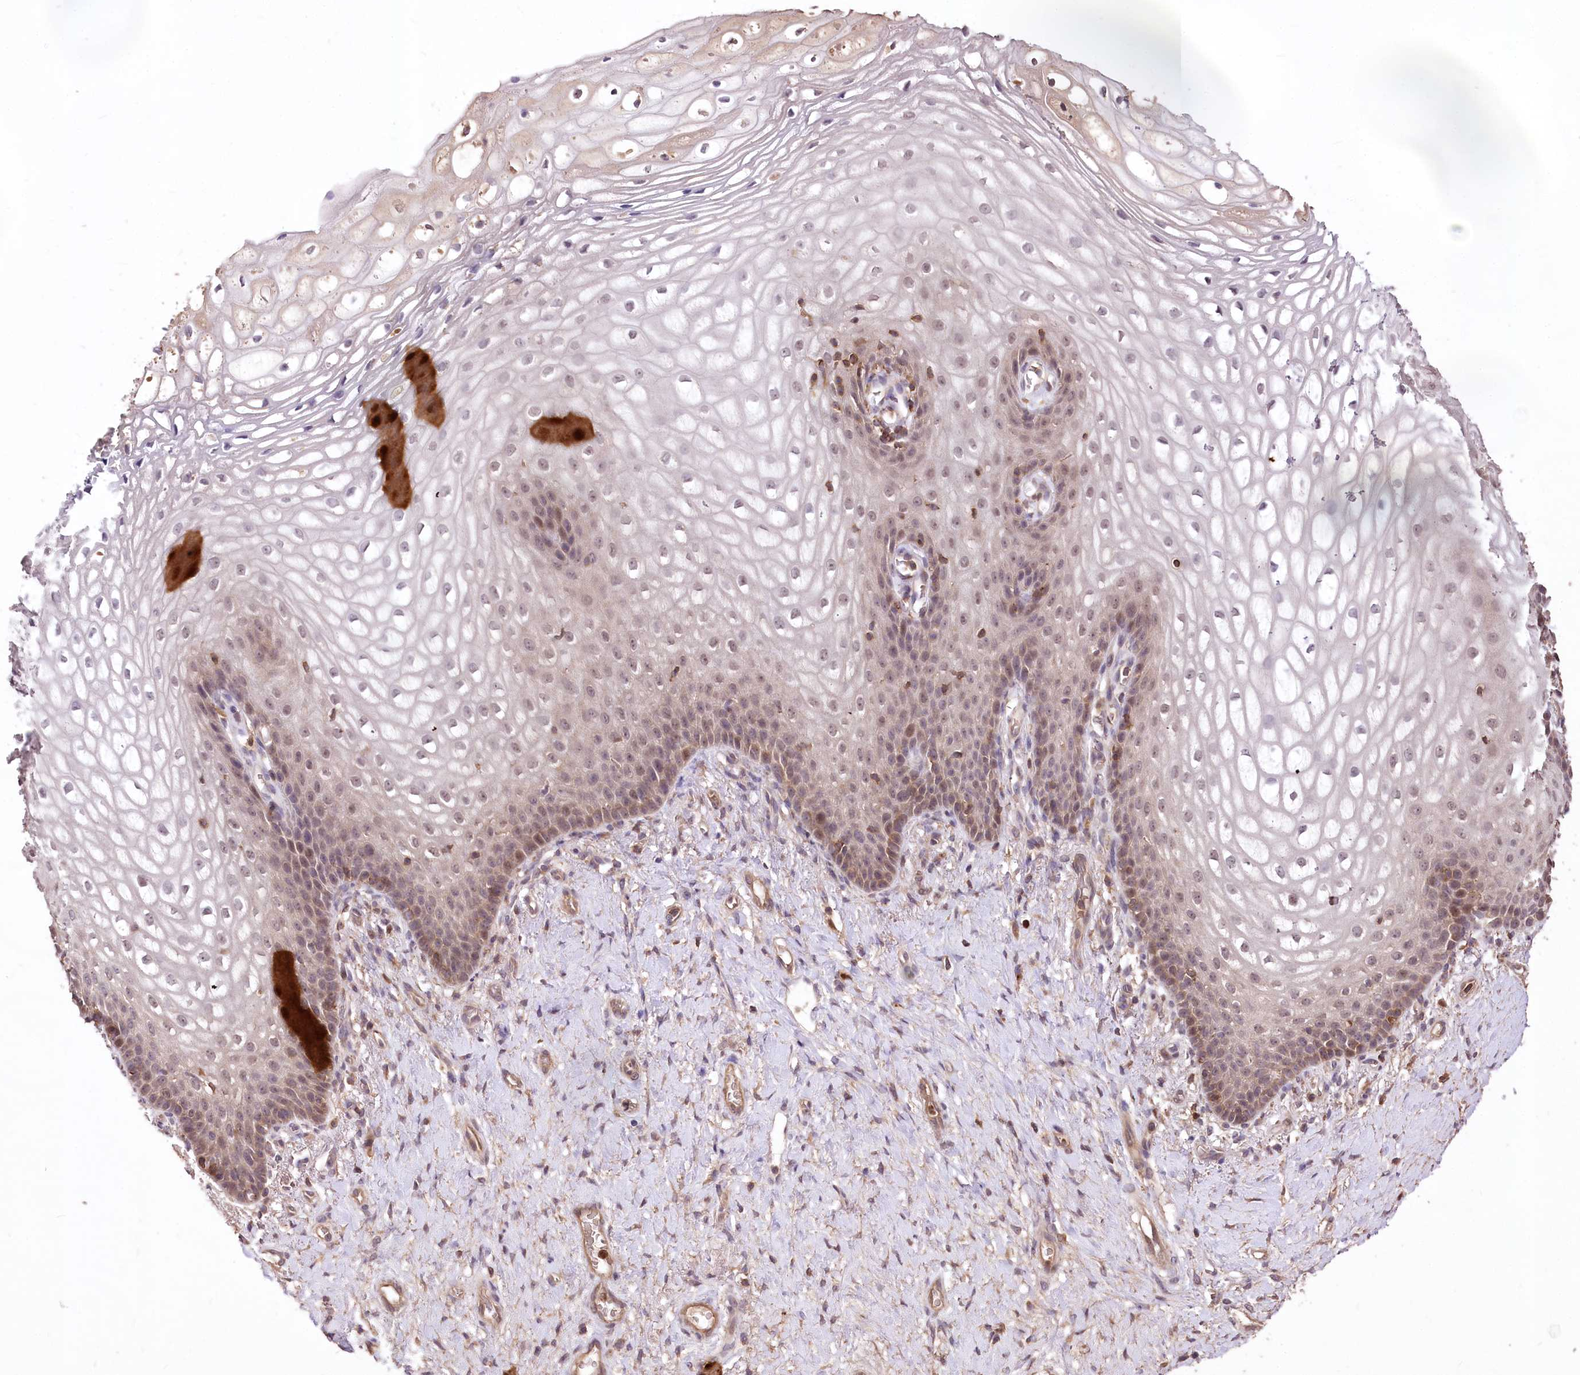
{"staining": {"intensity": "weak", "quantity": "25%-75%", "location": "nuclear"}, "tissue": "vagina", "cell_type": "Squamous epithelial cells", "image_type": "normal", "snomed": [{"axis": "morphology", "description": "Normal tissue, NOS"}, {"axis": "topography", "description": "Vagina"}], "caption": "An IHC photomicrograph of normal tissue is shown. Protein staining in brown highlights weak nuclear positivity in vagina within squamous epithelial cells. The staining was performed using DAB (3,3'-diaminobenzidine), with brown indicating positive protein expression. Nuclei are stained blue with hematoxylin.", "gene": "SERGEF", "patient": {"sex": "female", "age": 60}}